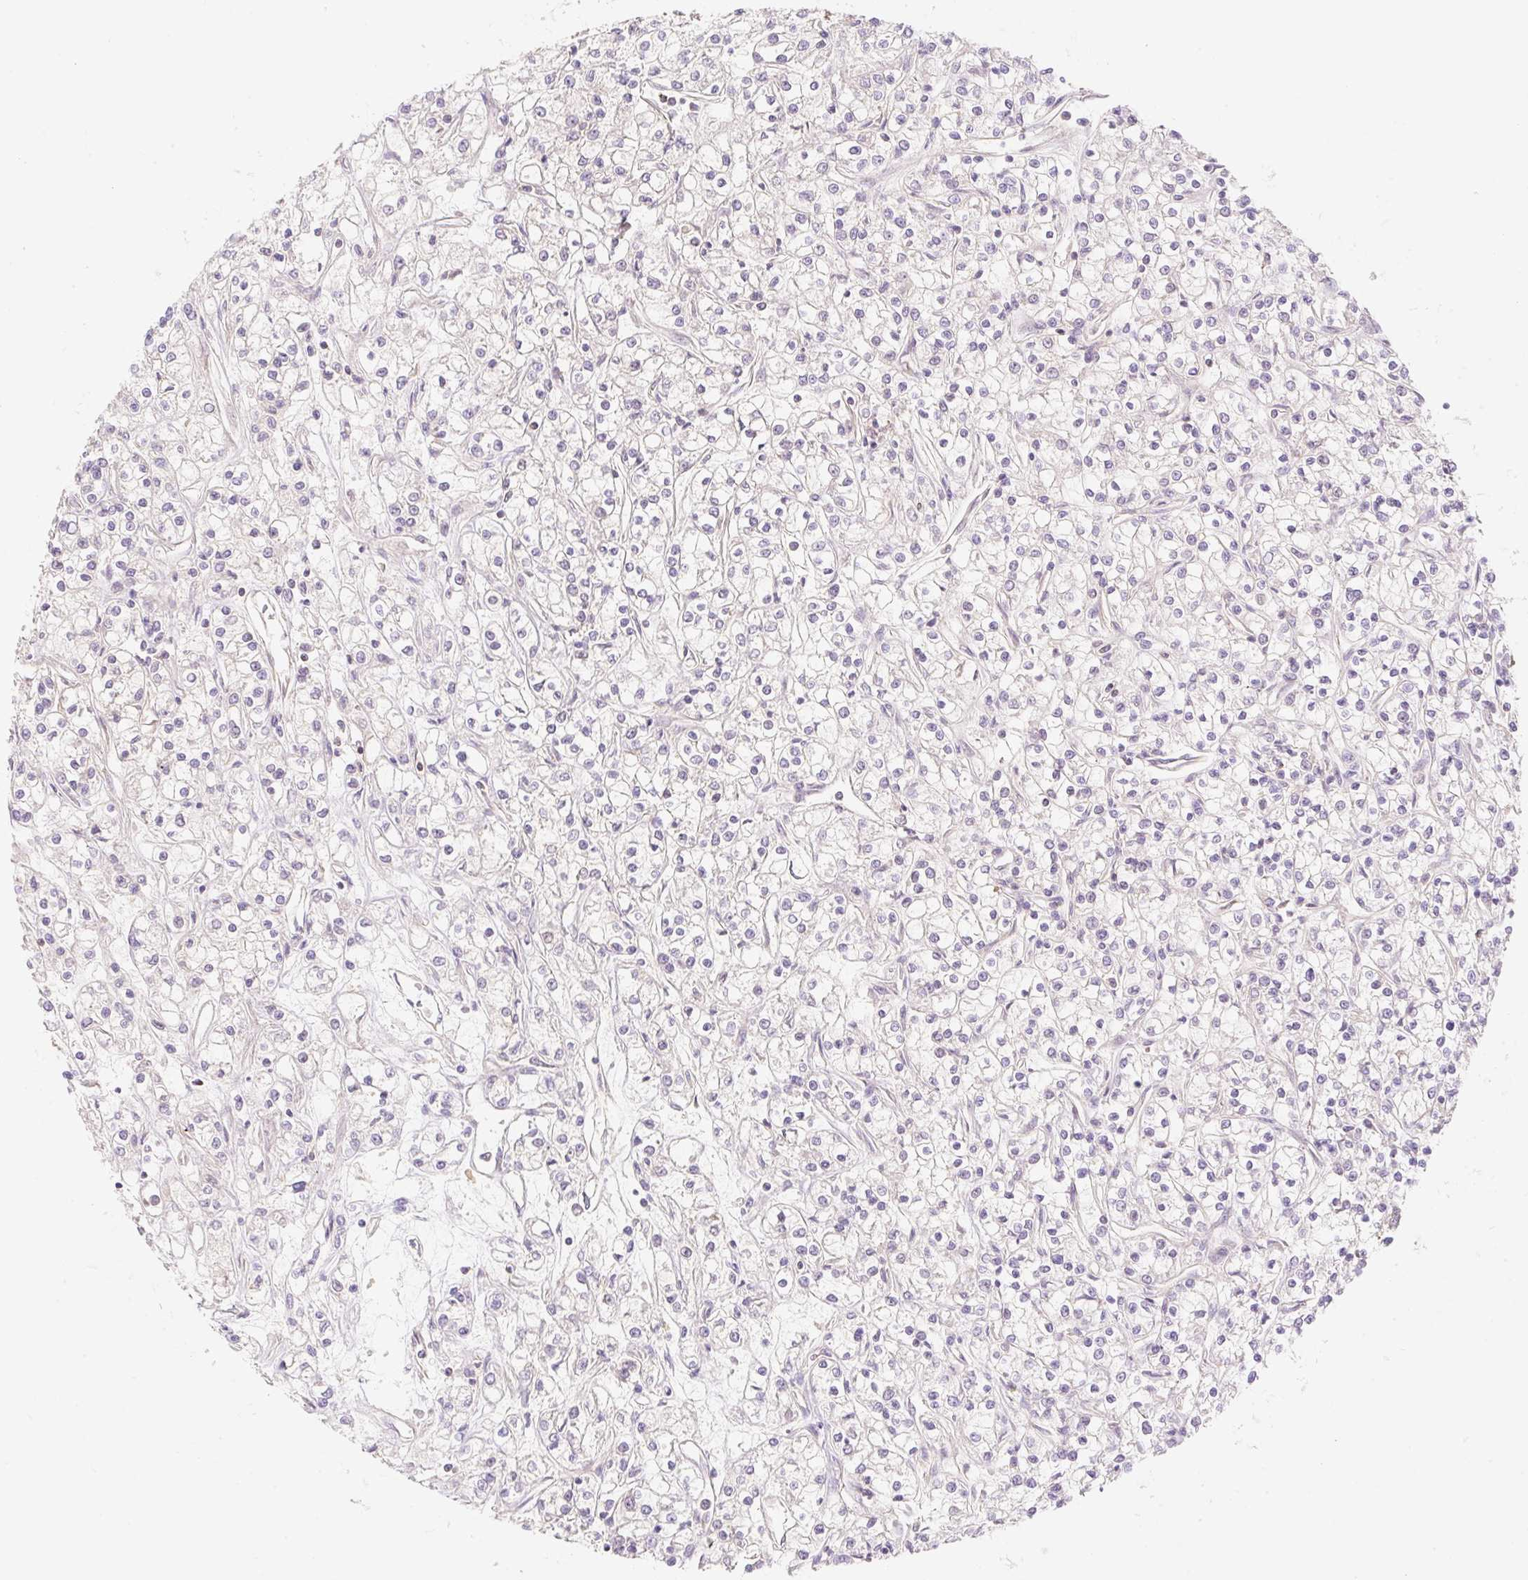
{"staining": {"intensity": "negative", "quantity": "none", "location": "none"}, "tissue": "renal cancer", "cell_type": "Tumor cells", "image_type": "cancer", "snomed": [{"axis": "morphology", "description": "Adenocarcinoma, NOS"}, {"axis": "topography", "description": "Kidney"}], "caption": "The photomicrograph shows no significant staining in tumor cells of renal cancer (adenocarcinoma).", "gene": "EMC10", "patient": {"sex": "female", "age": 59}}